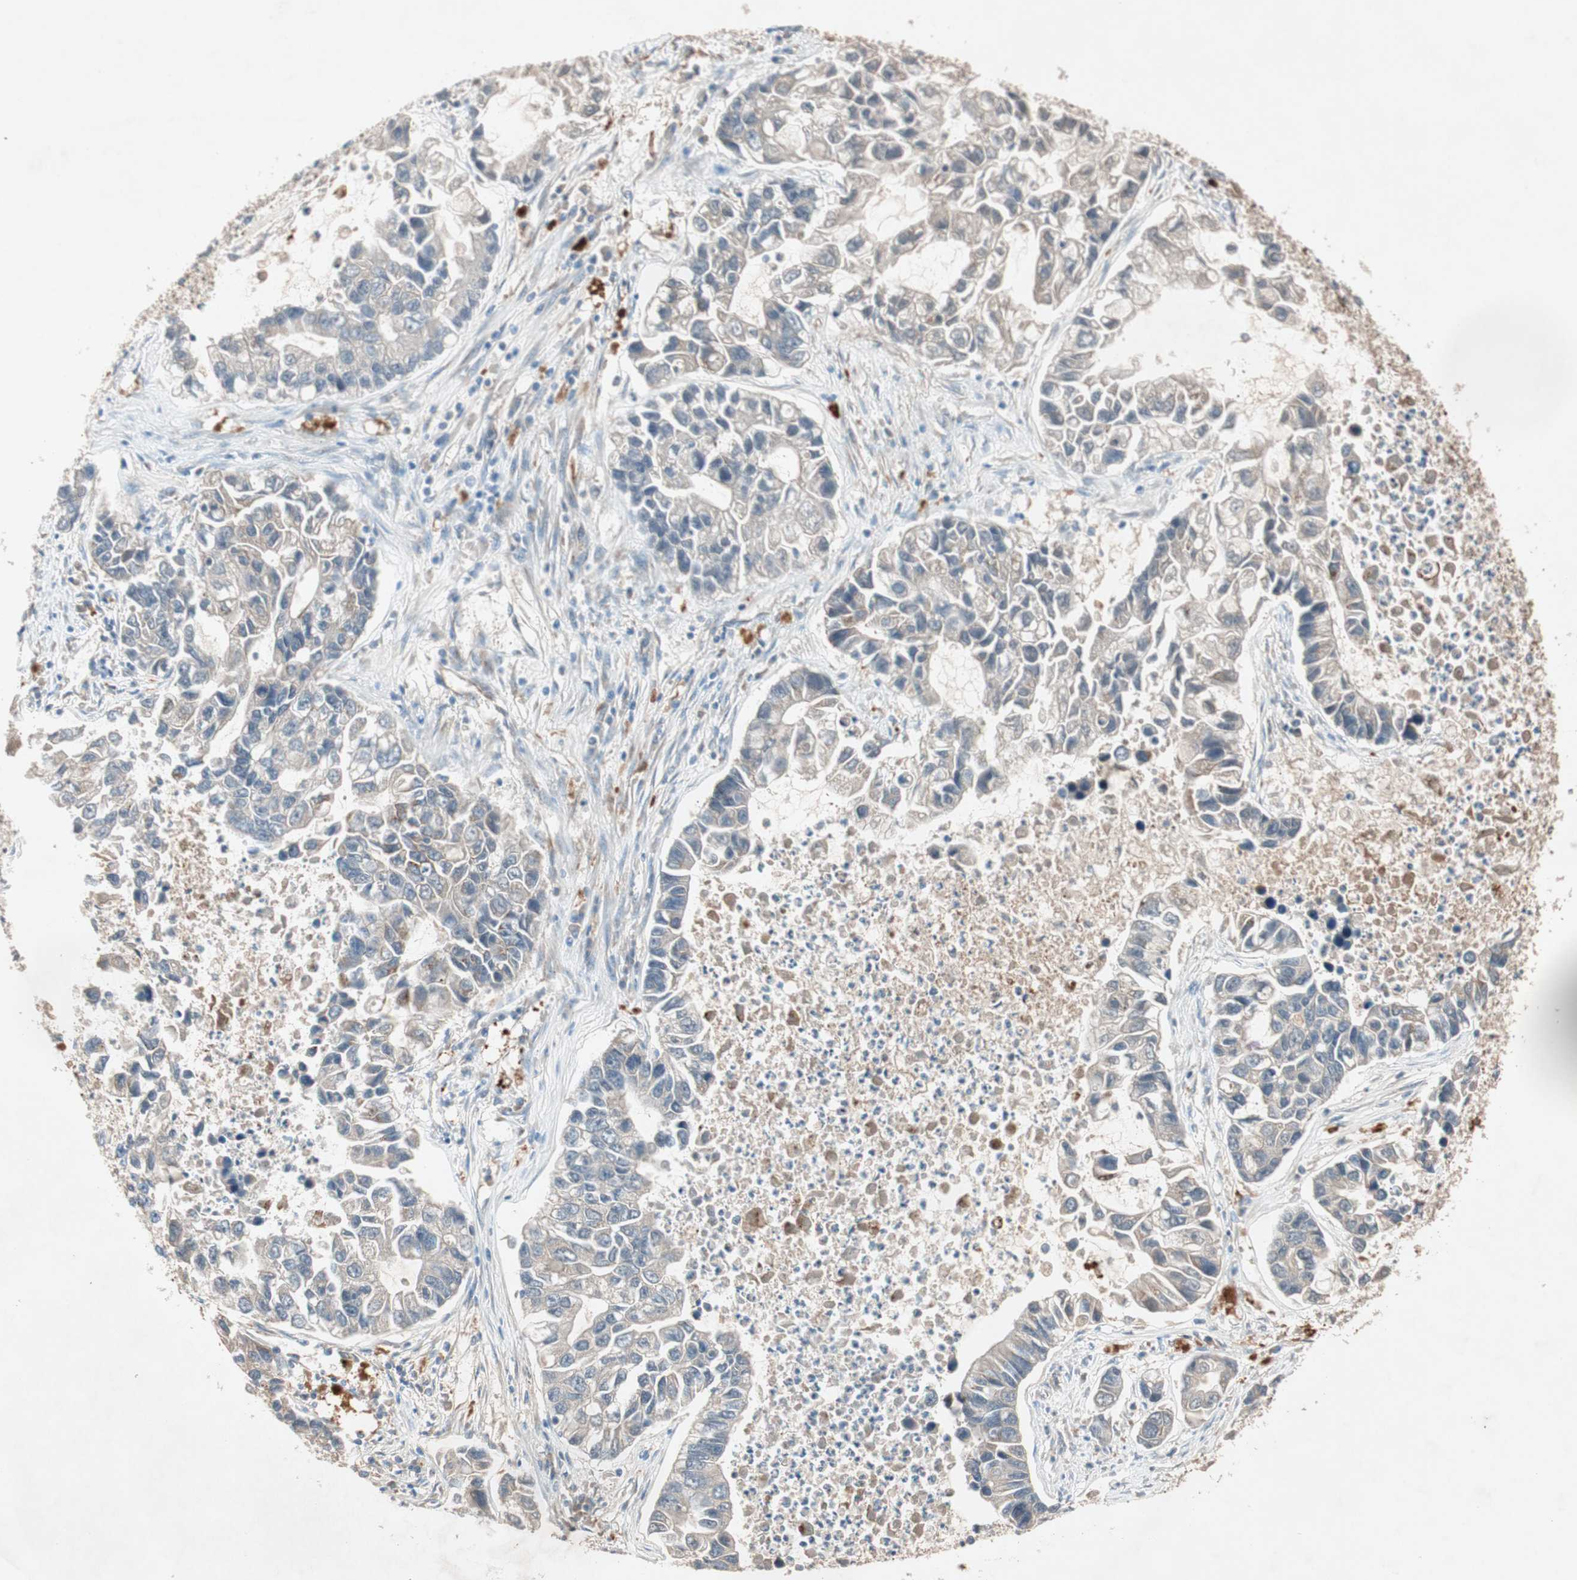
{"staining": {"intensity": "negative", "quantity": "none", "location": "none"}, "tissue": "lung cancer", "cell_type": "Tumor cells", "image_type": "cancer", "snomed": [{"axis": "morphology", "description": "Adenocarcinoma, NOS"}, {"axis": "topography", "description": "Lung"}], "caption": "The photomicrograph displays no staining of tumor cells in lung adenocarcinoma.", "gene": "EPHA6", "patient": {"sex": "female", "age": 51}}